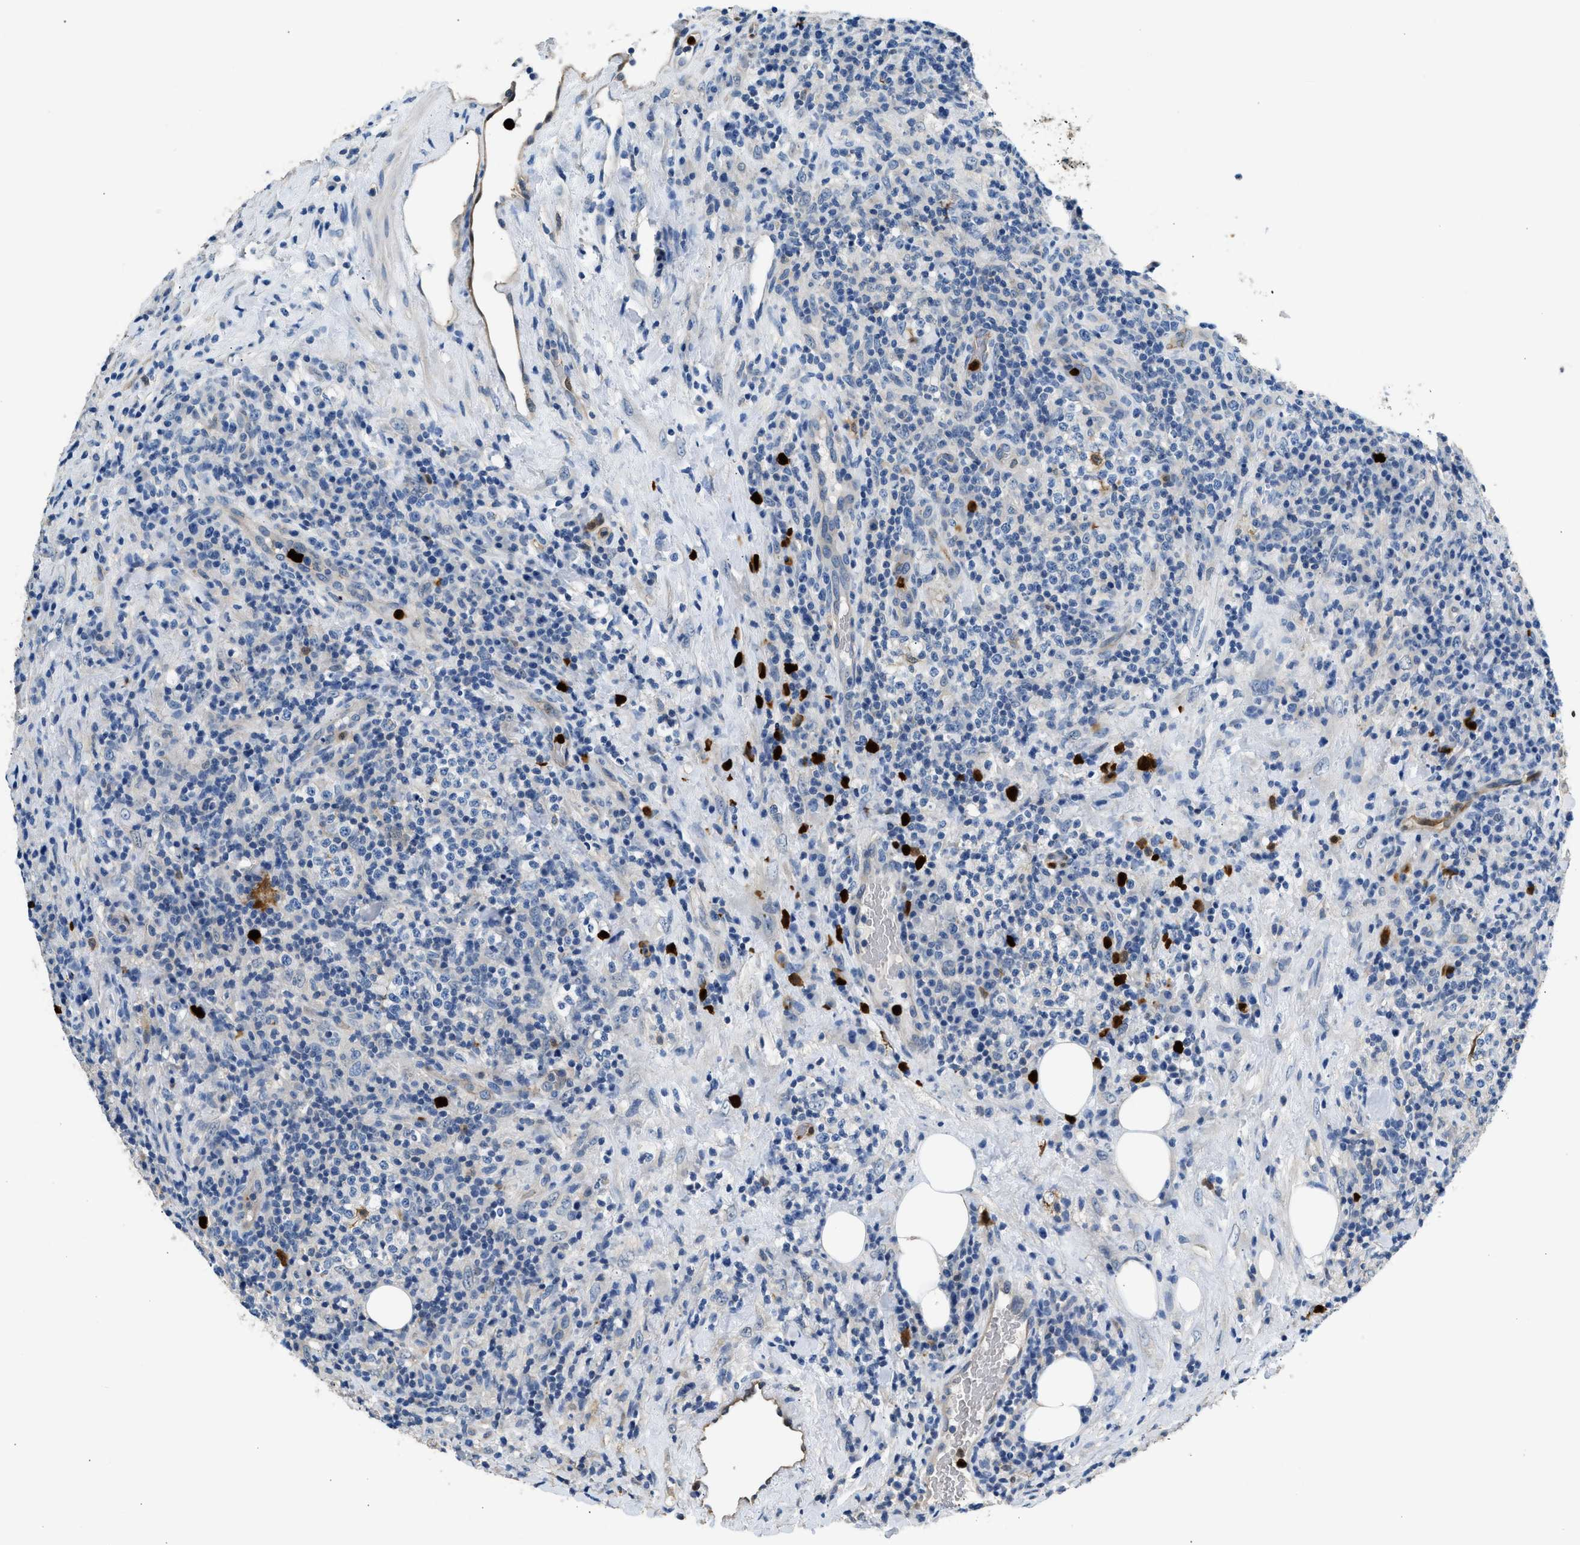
{"staining": {"intensity": "negative", "quantity": "none", "location": "none"}, "tissue": "lymphoma", "cell_type": "Tumor cells", "image_type": "cancer", "snomed": [{"axis": "morphology", "description": "Malignant lymphoma, non-Hodgkin's type, High grade"}, {"axis": "topography", "description": "Lymph node"}], "caption": "High magnification brightfield microscopy of malignant lymphoma, non-Hodgkin's type (high-grade) stained with DAB (3,3'-diaminobenzidine) (brown) and counterstained with hematoxylin (blue): tumor cells show no significant positivity. (IHC, brightfield microscopy, high magnification).", "gene": "ANXA3", "patient": {"sex": "female", "age": 76}}